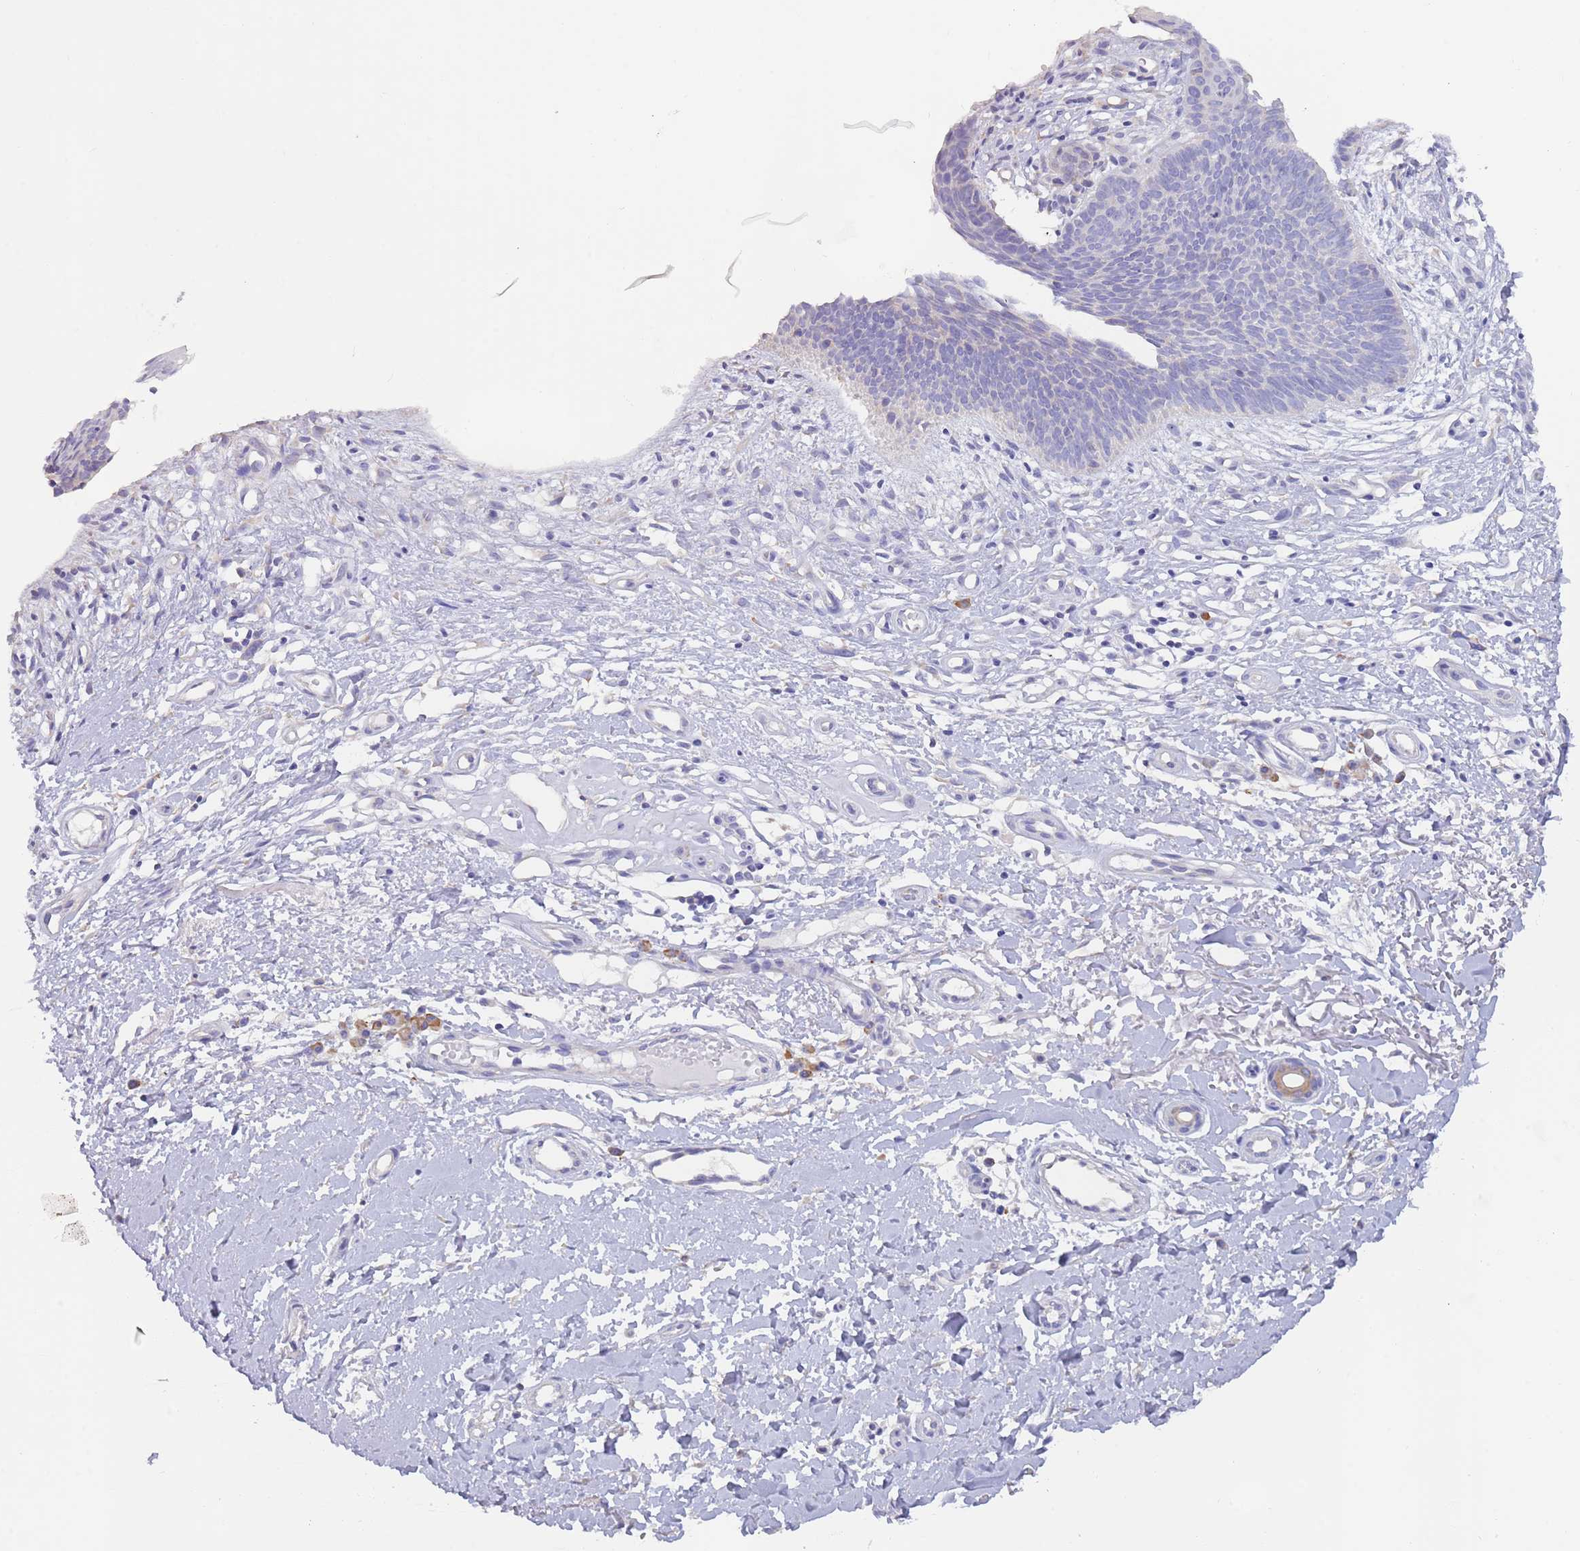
{"staining": {"intensity": "negative", "quantity": "none", "location": "none"}, "tissue": "skin cancer", "cell_type": "Tumor cells", "image_type": "cancer", "snomed": [{"axis": "morphology", "description": "Basal cell carcinoma"}, {"axis": "topography", "description": "Skin"}], "caption": "DAB (3,3'-diaminobenzidine) immunohistochemical staining of basal cell carcinoma (skin) exhibits no significant positivity in tumor cells.", "gene": "CCDC149", "patient": {"sex": "male", "age": 78}}